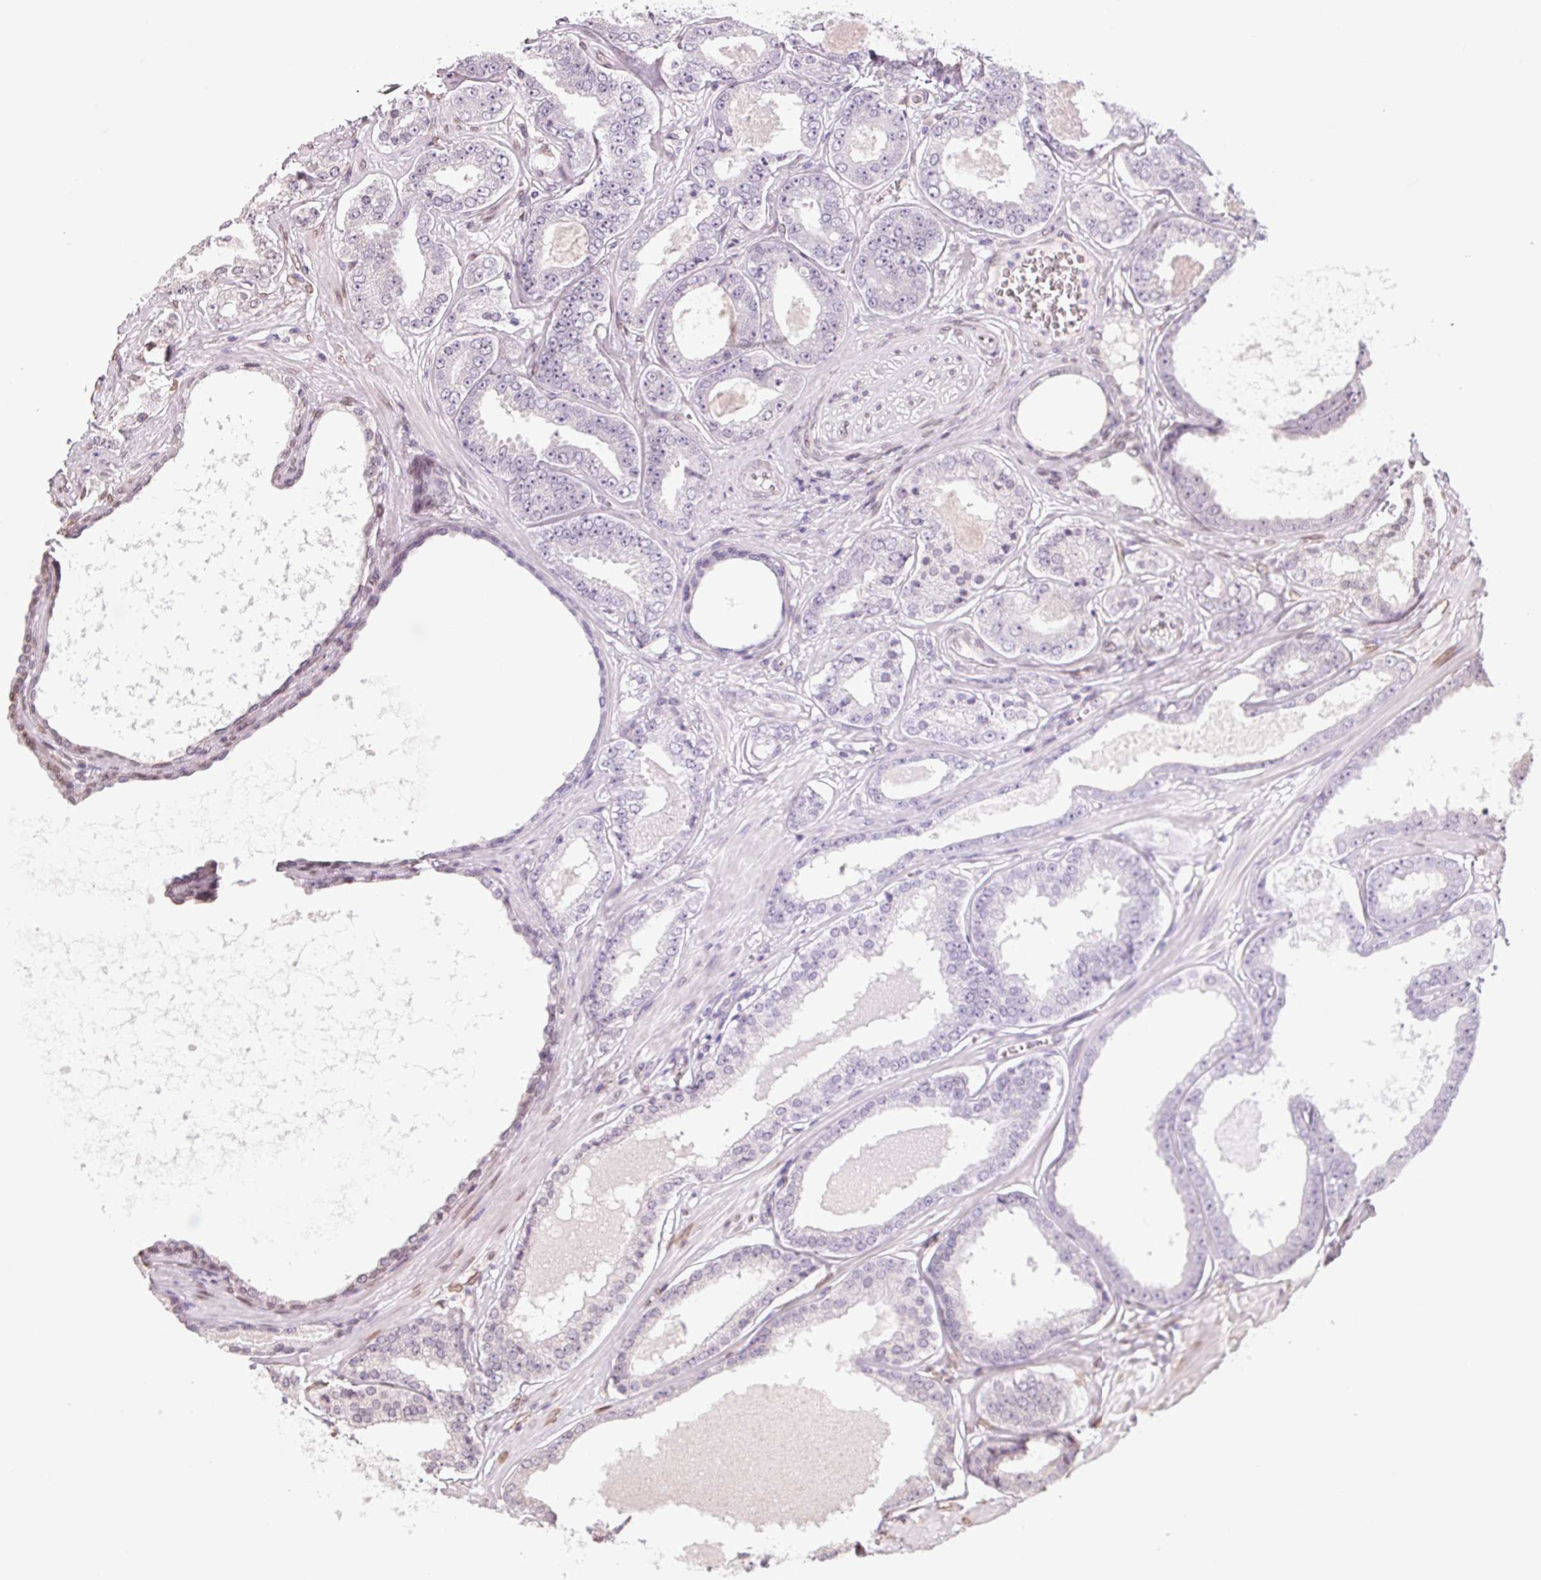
{"staining": {"intensity": "weak", "quantity": "<25%", "location": "cytoplasmic/membranous,nuclear"}, "tissue": "prostate cancer", "cell_type": "Tumor cells", "image_type": "cancer", "snomed": [{"axis": "morphology", "description": "Adenocarcinoma, NOS"}, {"axis": "topography", "description": "Prostate"}], "caption": "This photomicrograph is of prostate adenocarcinoma stained with immunohistochemistry (IHC) to label a protein in brown with the nuclei are counter-stained blue. There is no expression in tumor cells.", "gene": "TMEM175", "patient": {"sex": "male", "age": 64}}